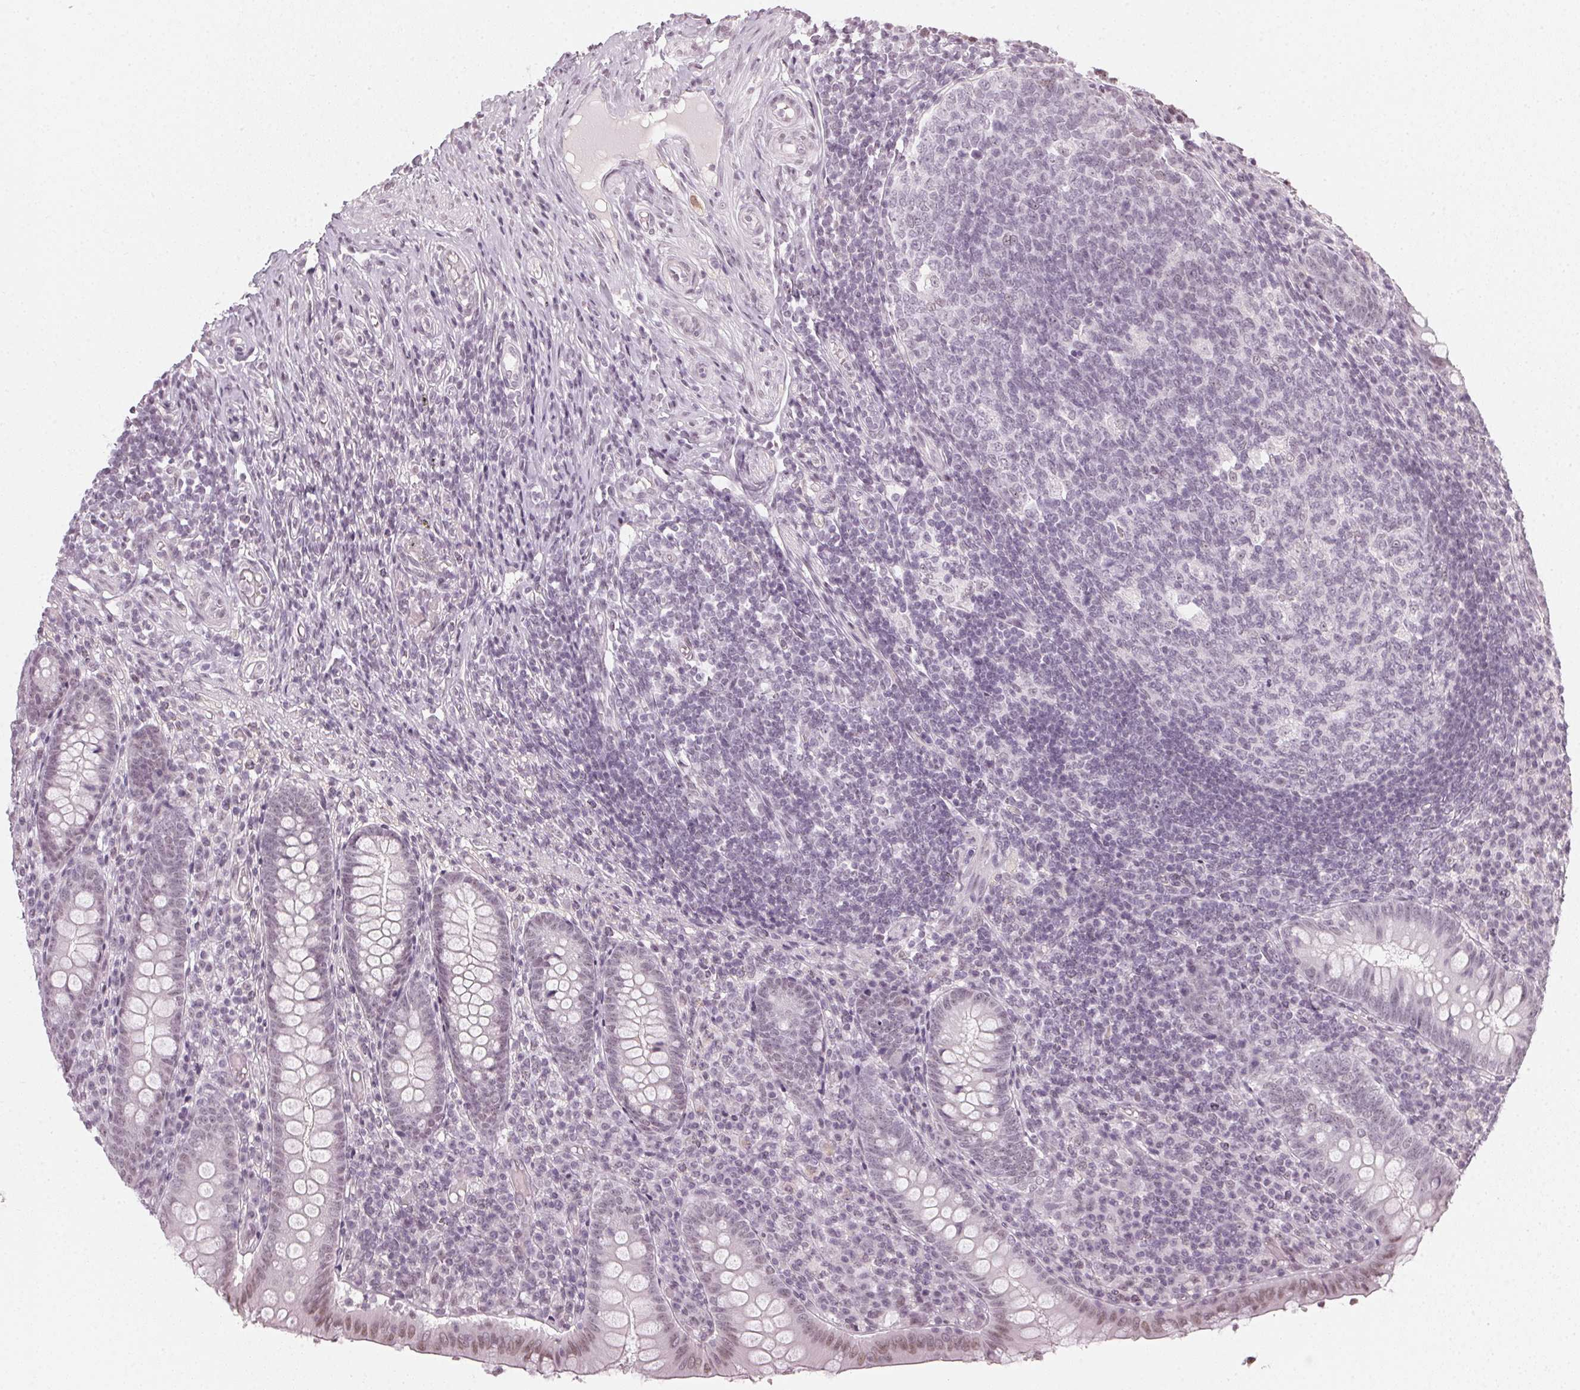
{"staining": {"intensity": "weak", "quantity": "25%-75%", "location": "nuclear"}, "tissue": "appendix", "cell_type": "Glandular cells", "image_type": "normal", "snomed": [{"axis": "morphology", "description": "Normal tissue, NOS"}, {"axis": "topography", "description": "Appendix"}], "caption": "A brown stain shows weak nuclear staining of a protein in glandular cells of benign appendix. (Brightfield microscopy of DAB IHC at high magnification).", "gene": "DNAJC6", "patient": {"sex": "male", "age": 18}}